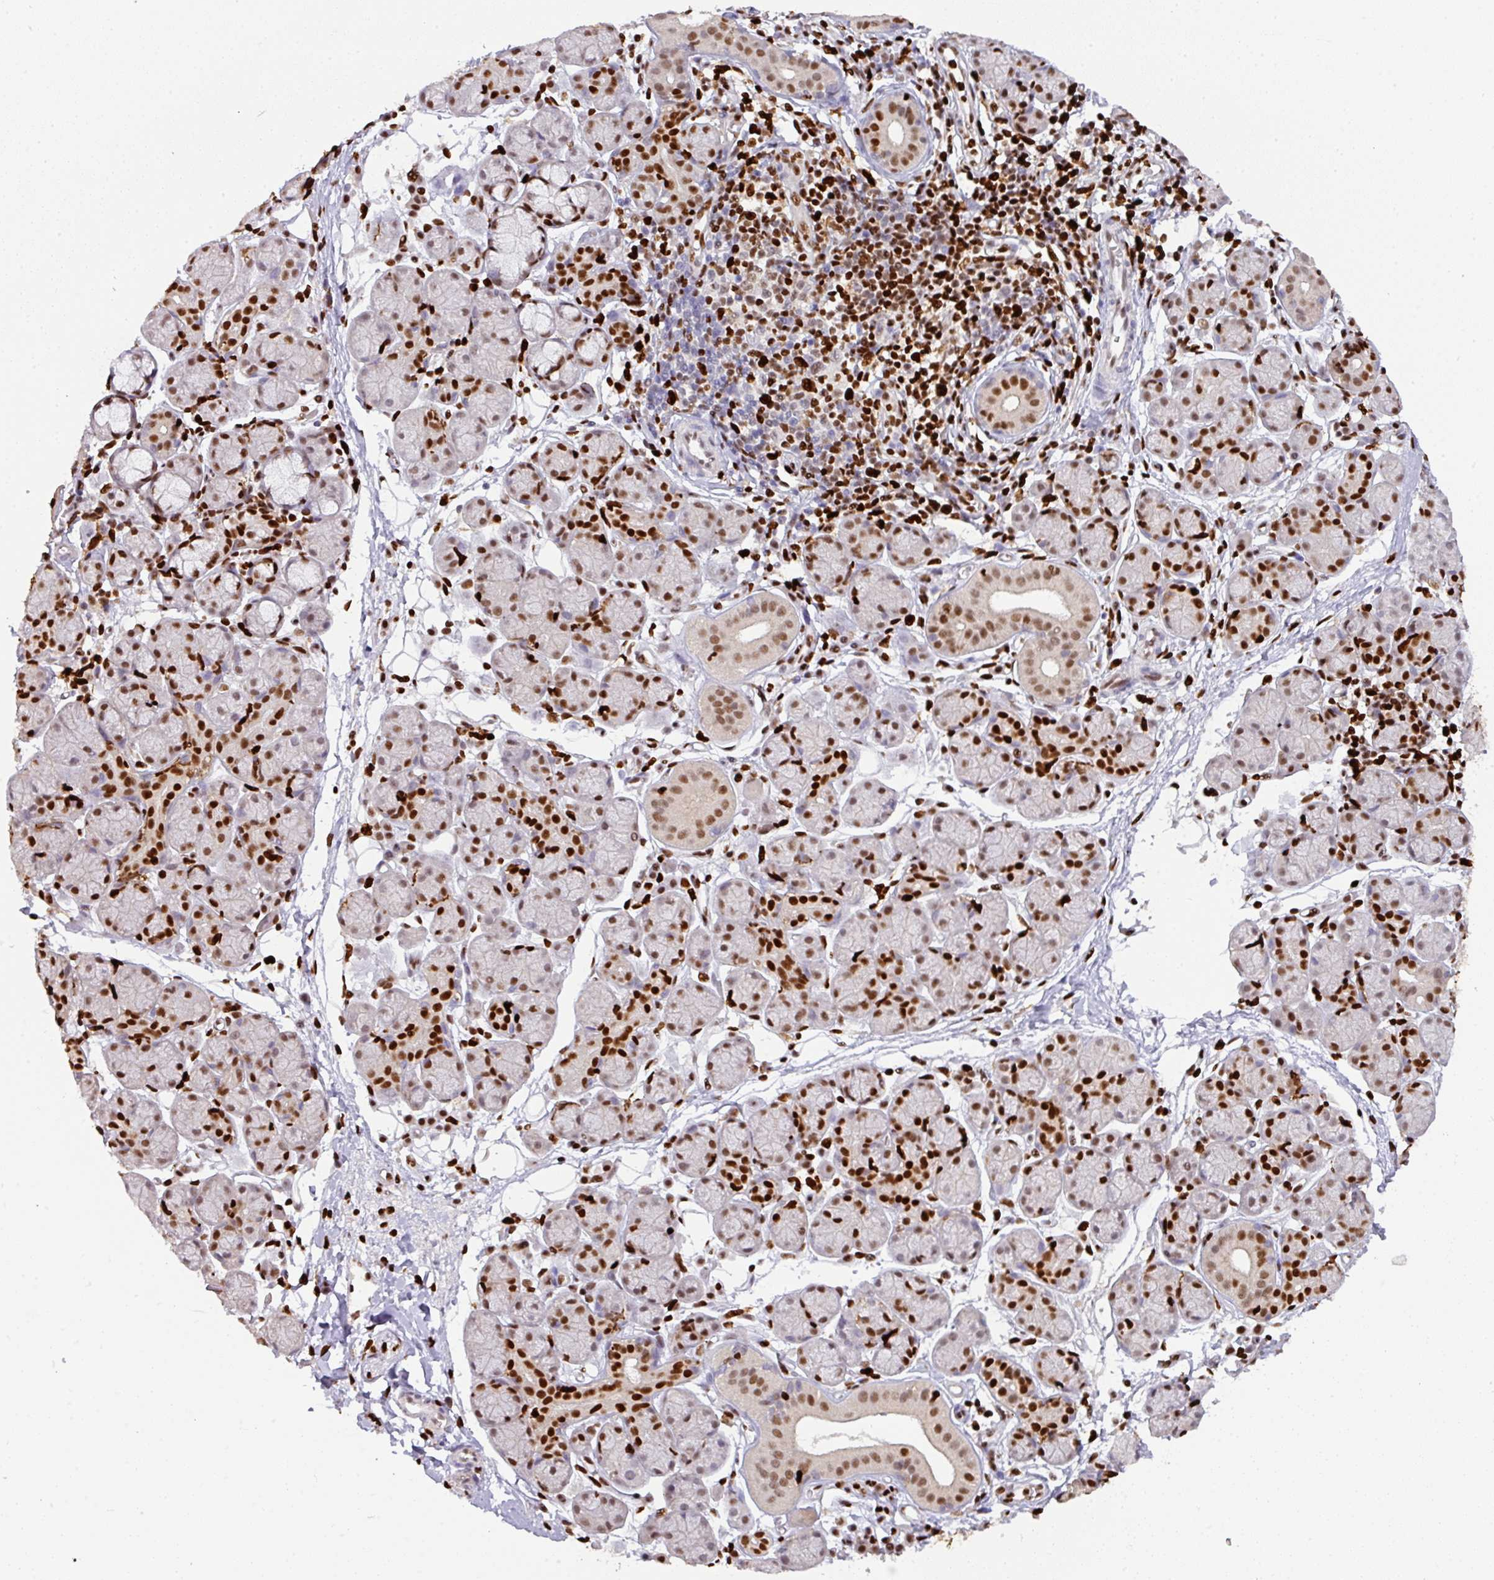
{"staining": {"intensity": "strong", "quantity": "25%-75%", "location": "nuclear"}, "tissue": "salivary gland", "cell_type": "Glandular cells", "image_type": "normal", "snomed": [{"axis": "morphology", "description": "Normal tissue, NOS"}, {"axis": "morphology", "description": "Inflammation, NOS"}, {"axis": "topography", "description": "Lymph node"}, {"axis": "topography", "description": "Salivary gland"}], "caption": "IHC histopathology image of benign salivary gland stained for a protein (brown), which demonstrates high levels of strong nuclear positivity in about 25%-75% of glandular cells.", "gene": "SAMHD1", "patient": {"sex": "male", "age": 3}}